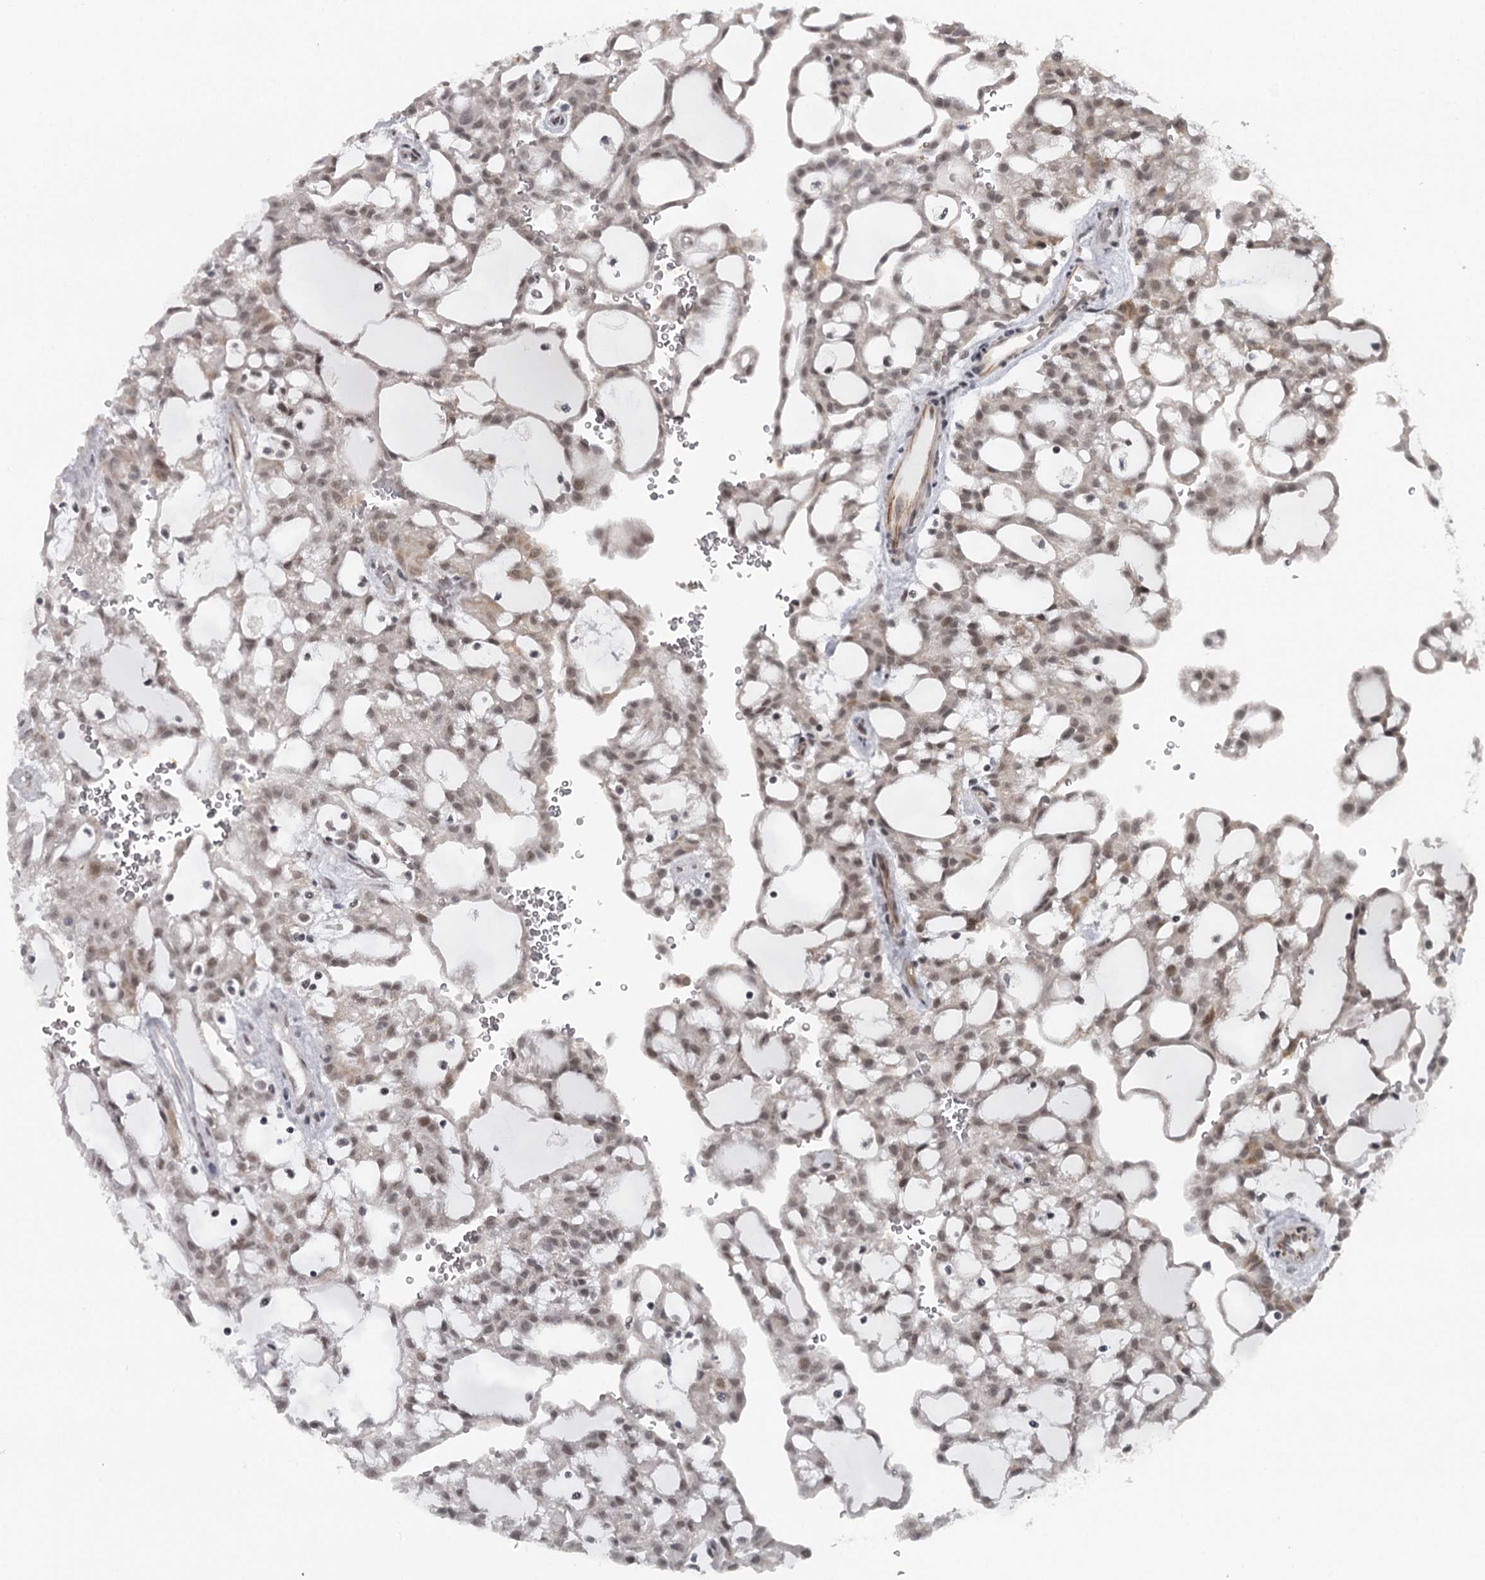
{"staining": {"intensity": "moderate", "quantity": ">75%", "location": "nuclear"}, "tissue": "renal cancer", "cell_type": "Tumor cells", "image_type": "cancer", "snomed": [{"axis": "morphology", "description": "Adenocarcinoma, NOS"}, {"axis": "topography", "description": "Kidney"}], "caption": "This photomicrograph shows immunohistochemistry staining of renal adenocarcinoma, with medium moderate nuclear positivity in about >75% of tumor cells.", "gene": "FAM13C", "patient": {"sex": "male", "age": 63}}